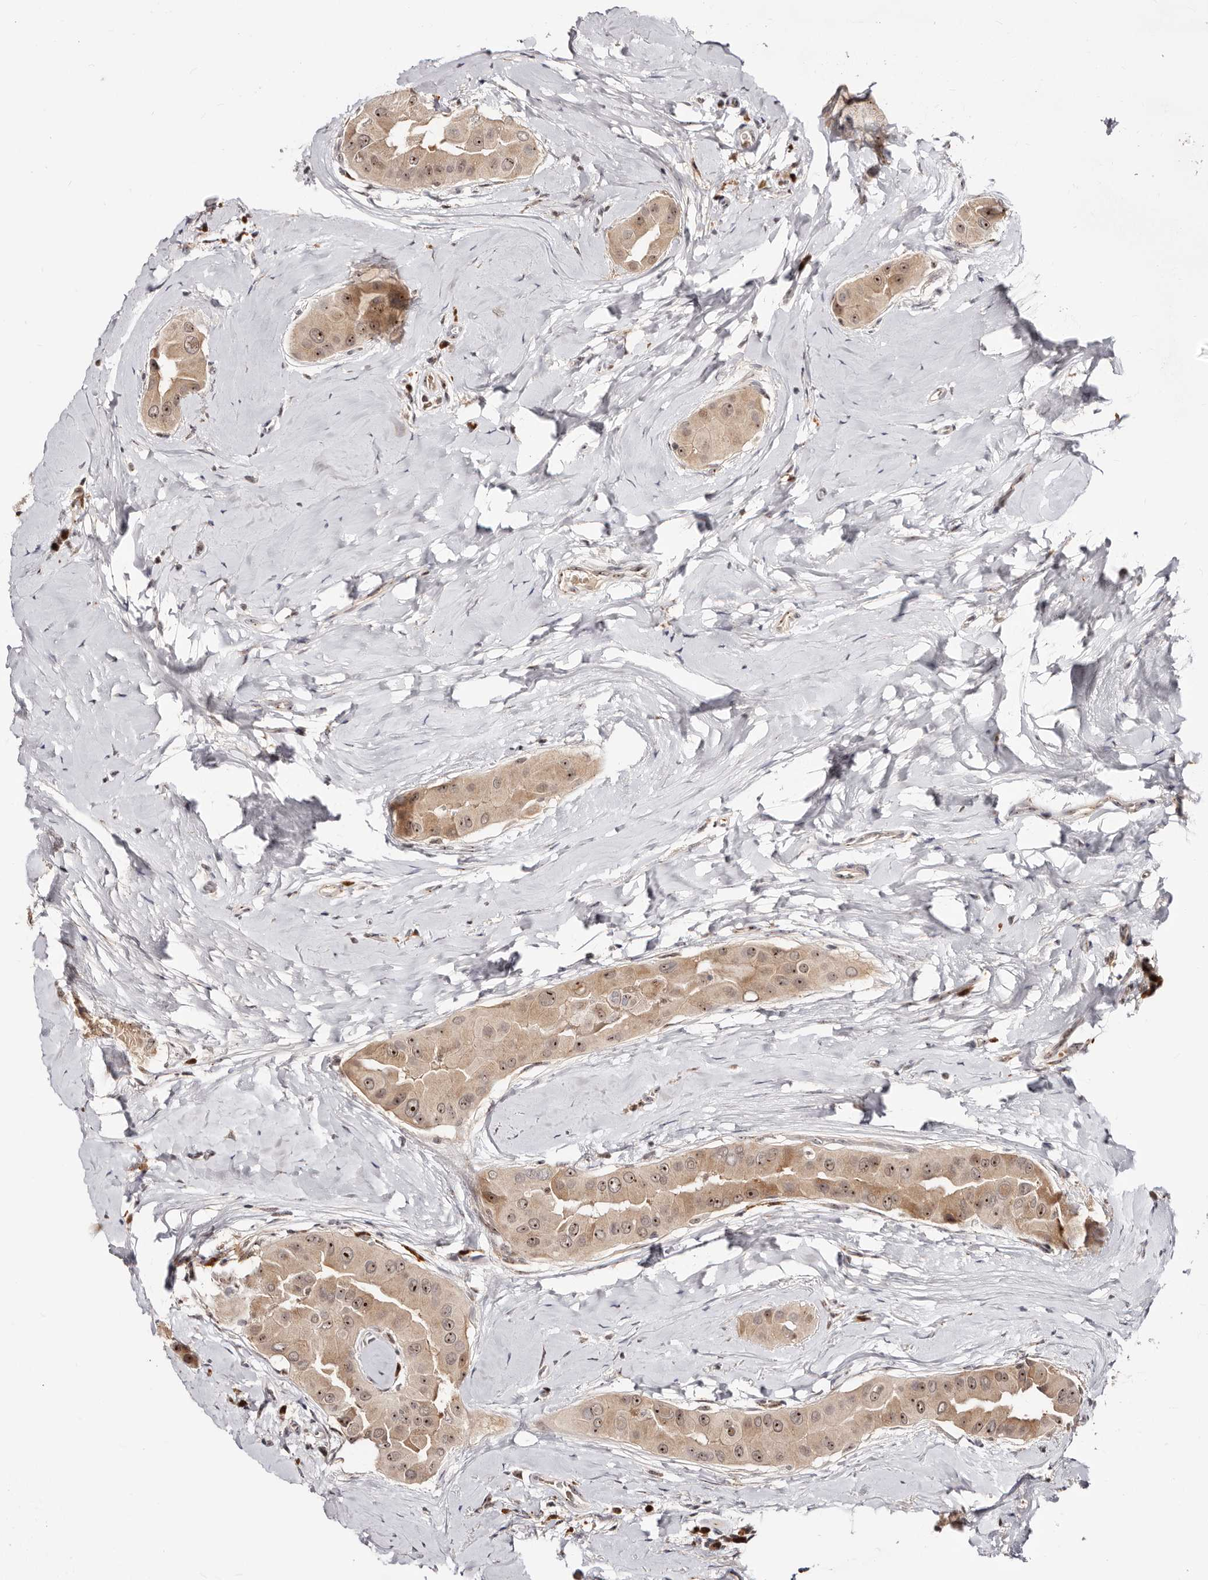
{"staining": {"intensity": "moderate", "quantity": ">75%", "location": "cytoplasmic/membranous,nuclear"}, "tissue": "thyroid cancer", "cell_type": "Tumor cells", "image_type": "cancer", "snomed": [{"axis": "morphology", "description": "Papillary adenocarcinoma, NOS"}, {"axis": "topography", "description": "Thyroid gland"}], "caption": "Immunohistochemistry (IHC) staining of thyroid papillary adenocarcinoma, which displays medium levels of moderate cytoplasmic/membranous and nuclear staining in approximately >75% of tumor cells indicating moderate cytoplasmic/membranous and nuclear protein positivity. The staining was performed using DAB (3,3'-diaminobenzidine) (brown) for protein detection and nuclei were counterstained in hematoxylin (blue).", "gene": "APOL6", "patient": {"sex": "male", "age": 33}}